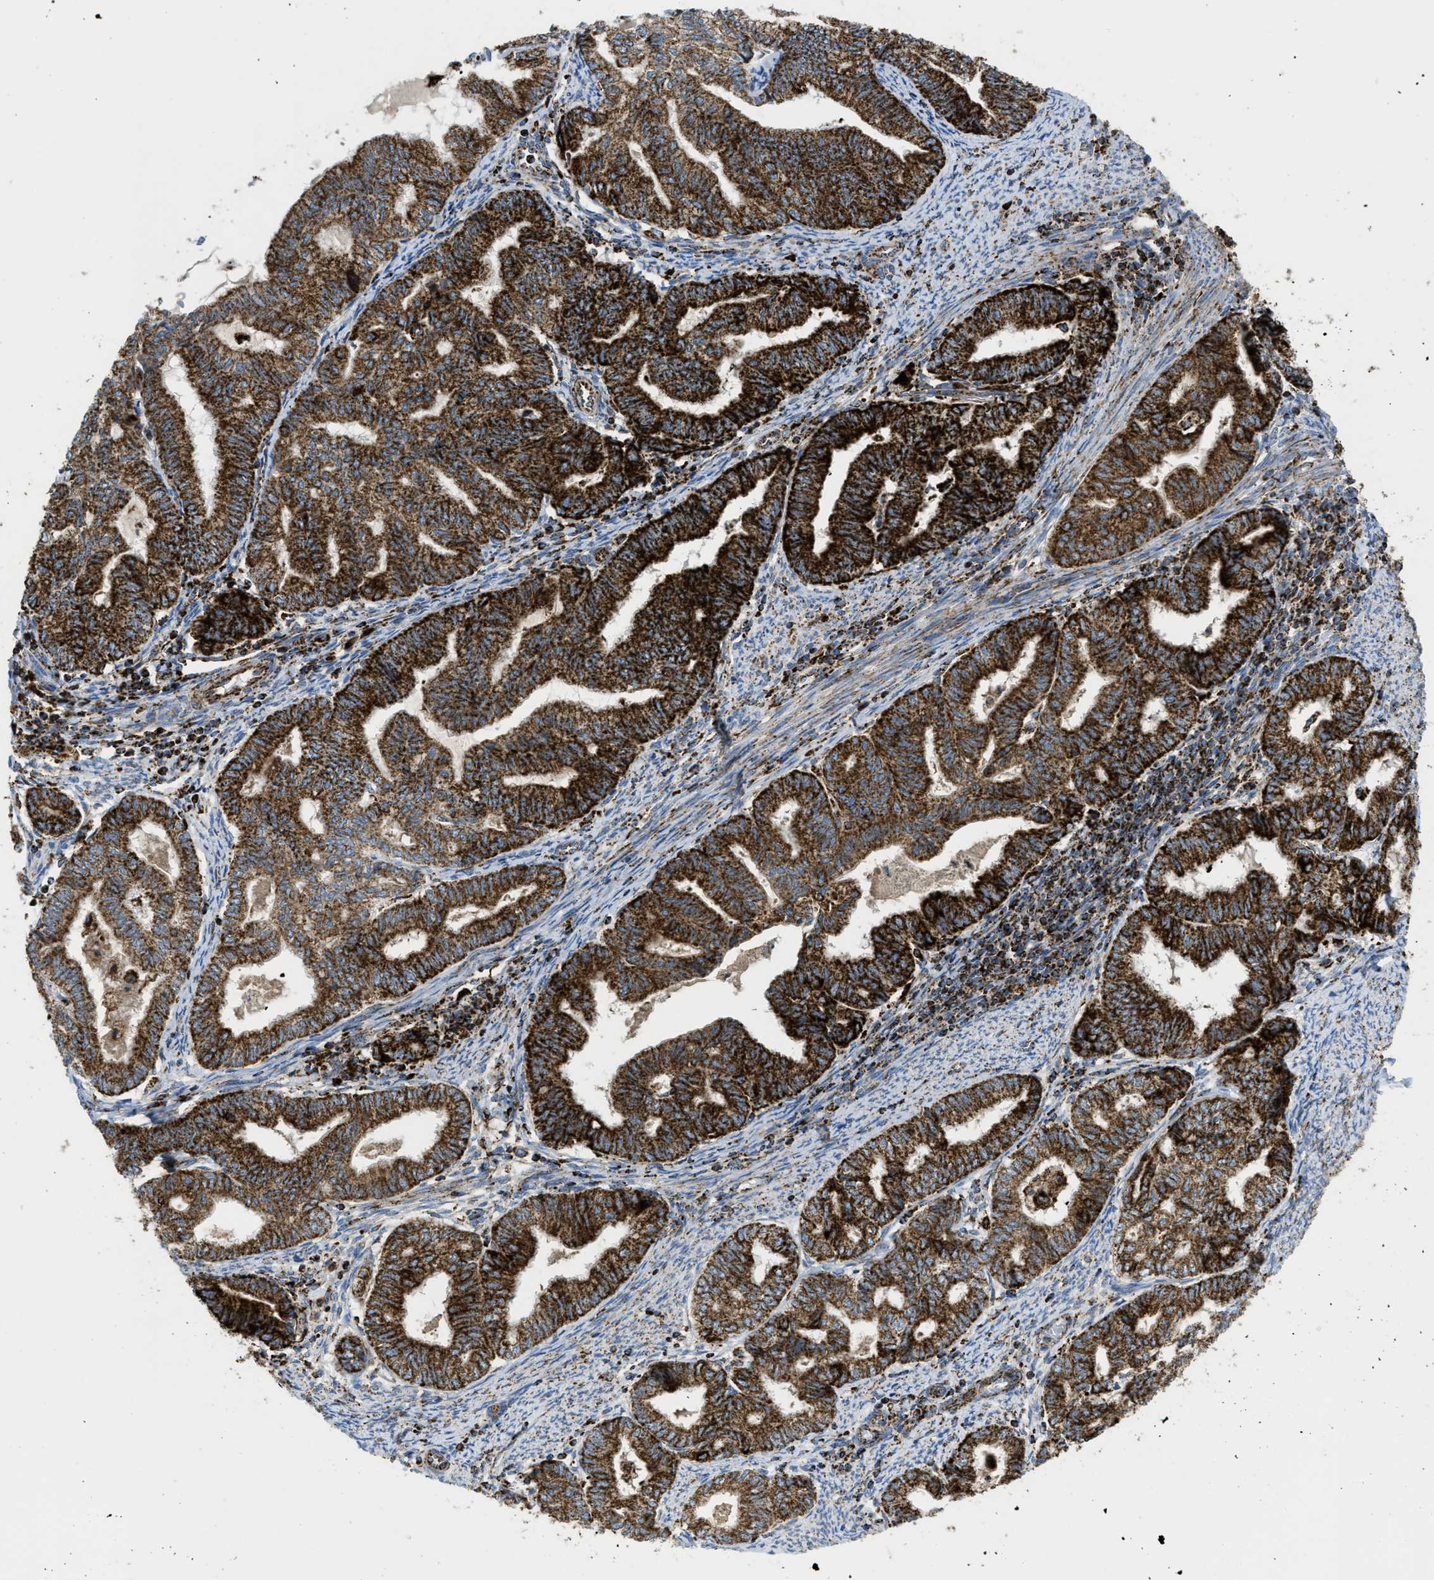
{"staining": {"intensity": "strong", "quantity": ">75%", "location": "cytoplasmic/membranous"}, "tissue": "endometrial cancer", "cell_type": "Tumor cells", "image_type": "cancer", "snomed": [{"axis": "morphology", "description": "Adenocarcinoma, NOS"}, {"axis": "topography", "description": "Endometrium"}], "caption": "Endometrial adenocarcinoma stained with a brown dye exhibits strong cytoplasmic/membranous positive staining in approximately >75% of tumor cells.", "gene": "SQOR", "patient": {"sex": "female", "age": 79}}